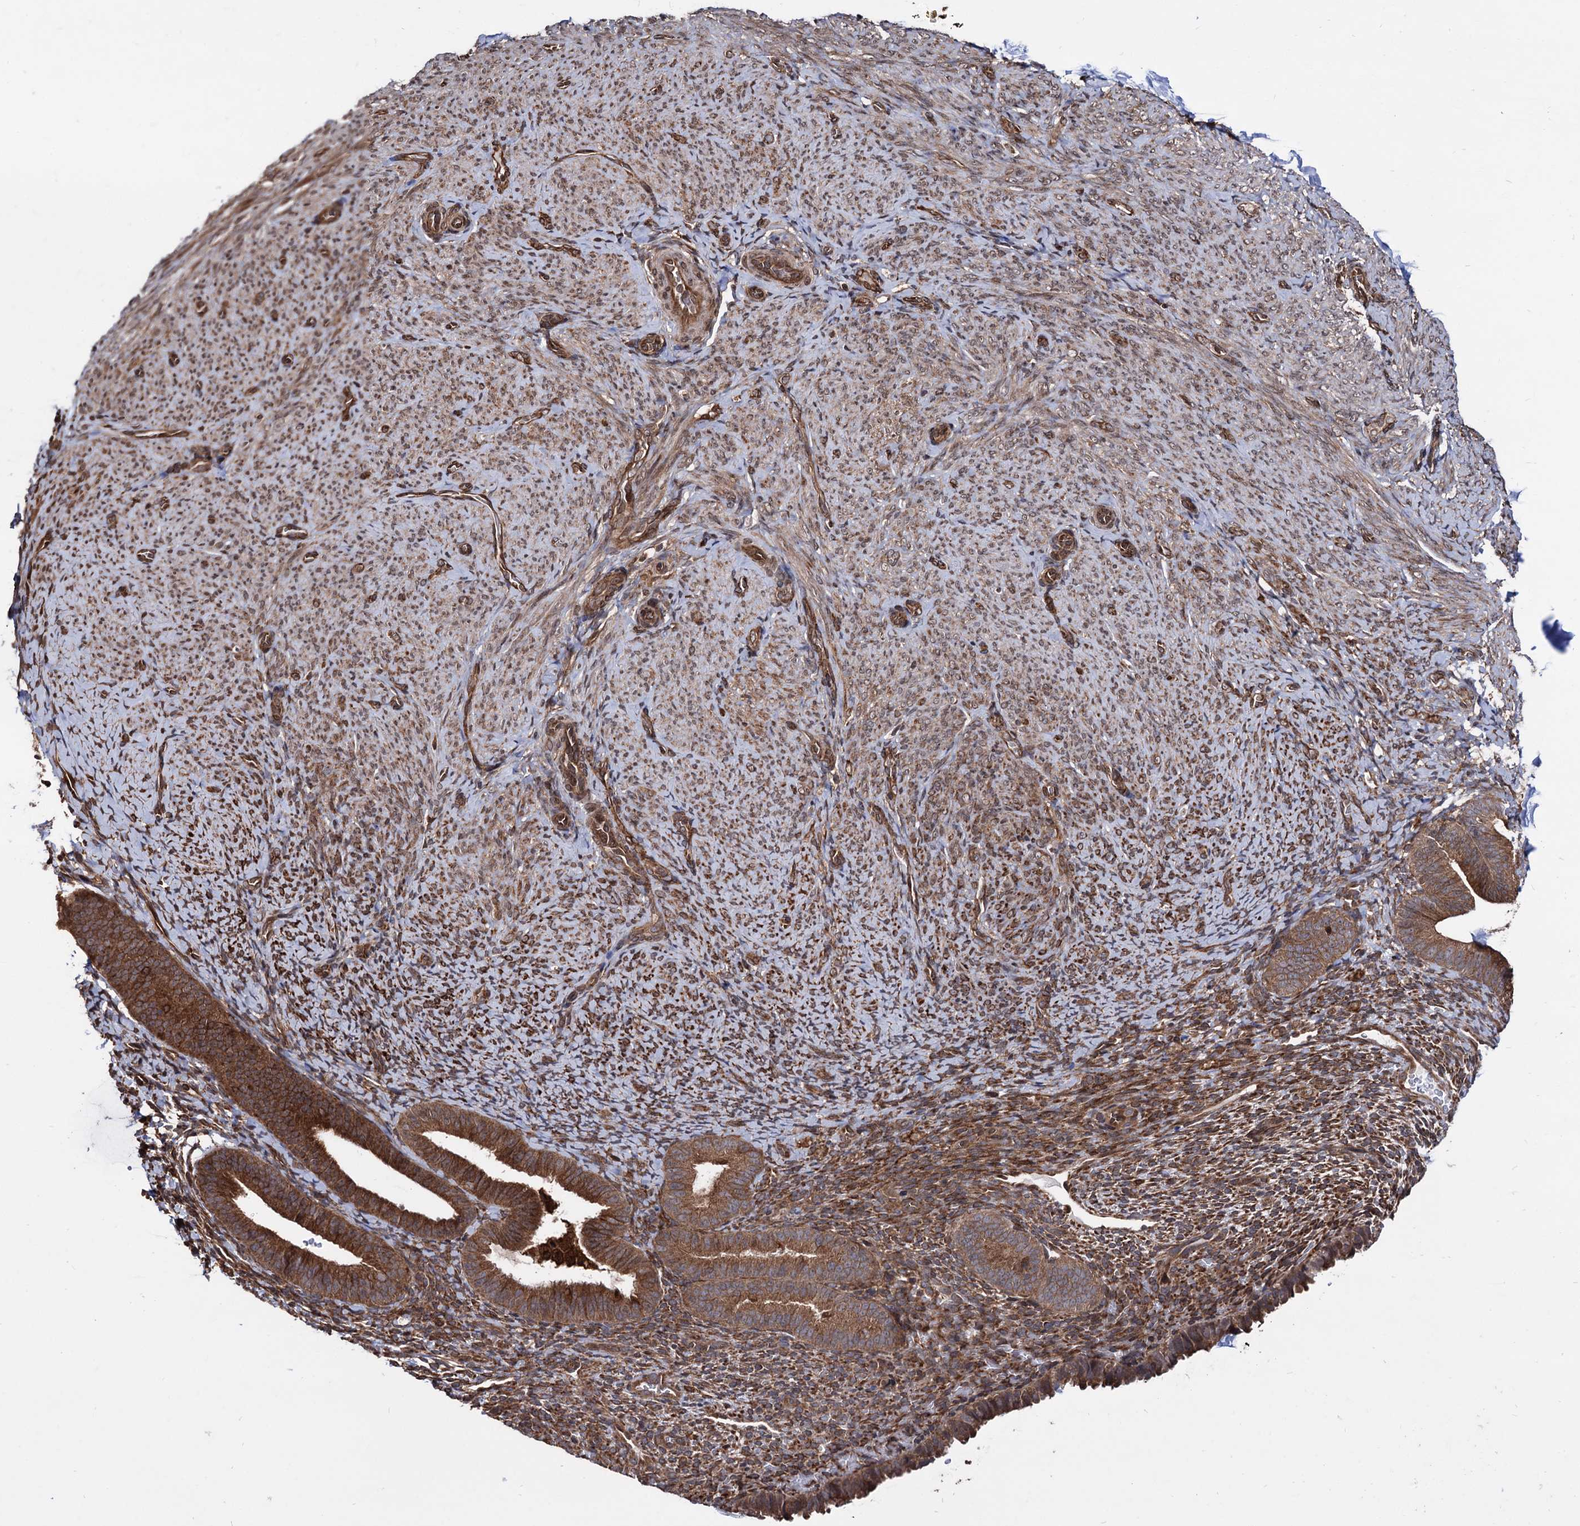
{"staining": {"intensity": "moderate", "quantity": "25%-75%", "location": "cytoplasmic/membranous"}, "tissue": "endometrium", "cell_type": "Cells in endometrial stroma", "image_type": "normal", "snomed": [{"axis": "morphology", "description": "Normal tissue, NOS"}, {"axis": "topography", "description": "Endometrium"}], "caption": "Protein analysis of normal endometrium demonstrates moderate cytoplasmic/membranous expression in about 25%-75% of cells in endometrial stroma.", "gene": "ANKRD12", "patient": {"sex": "female", "age": 65}}